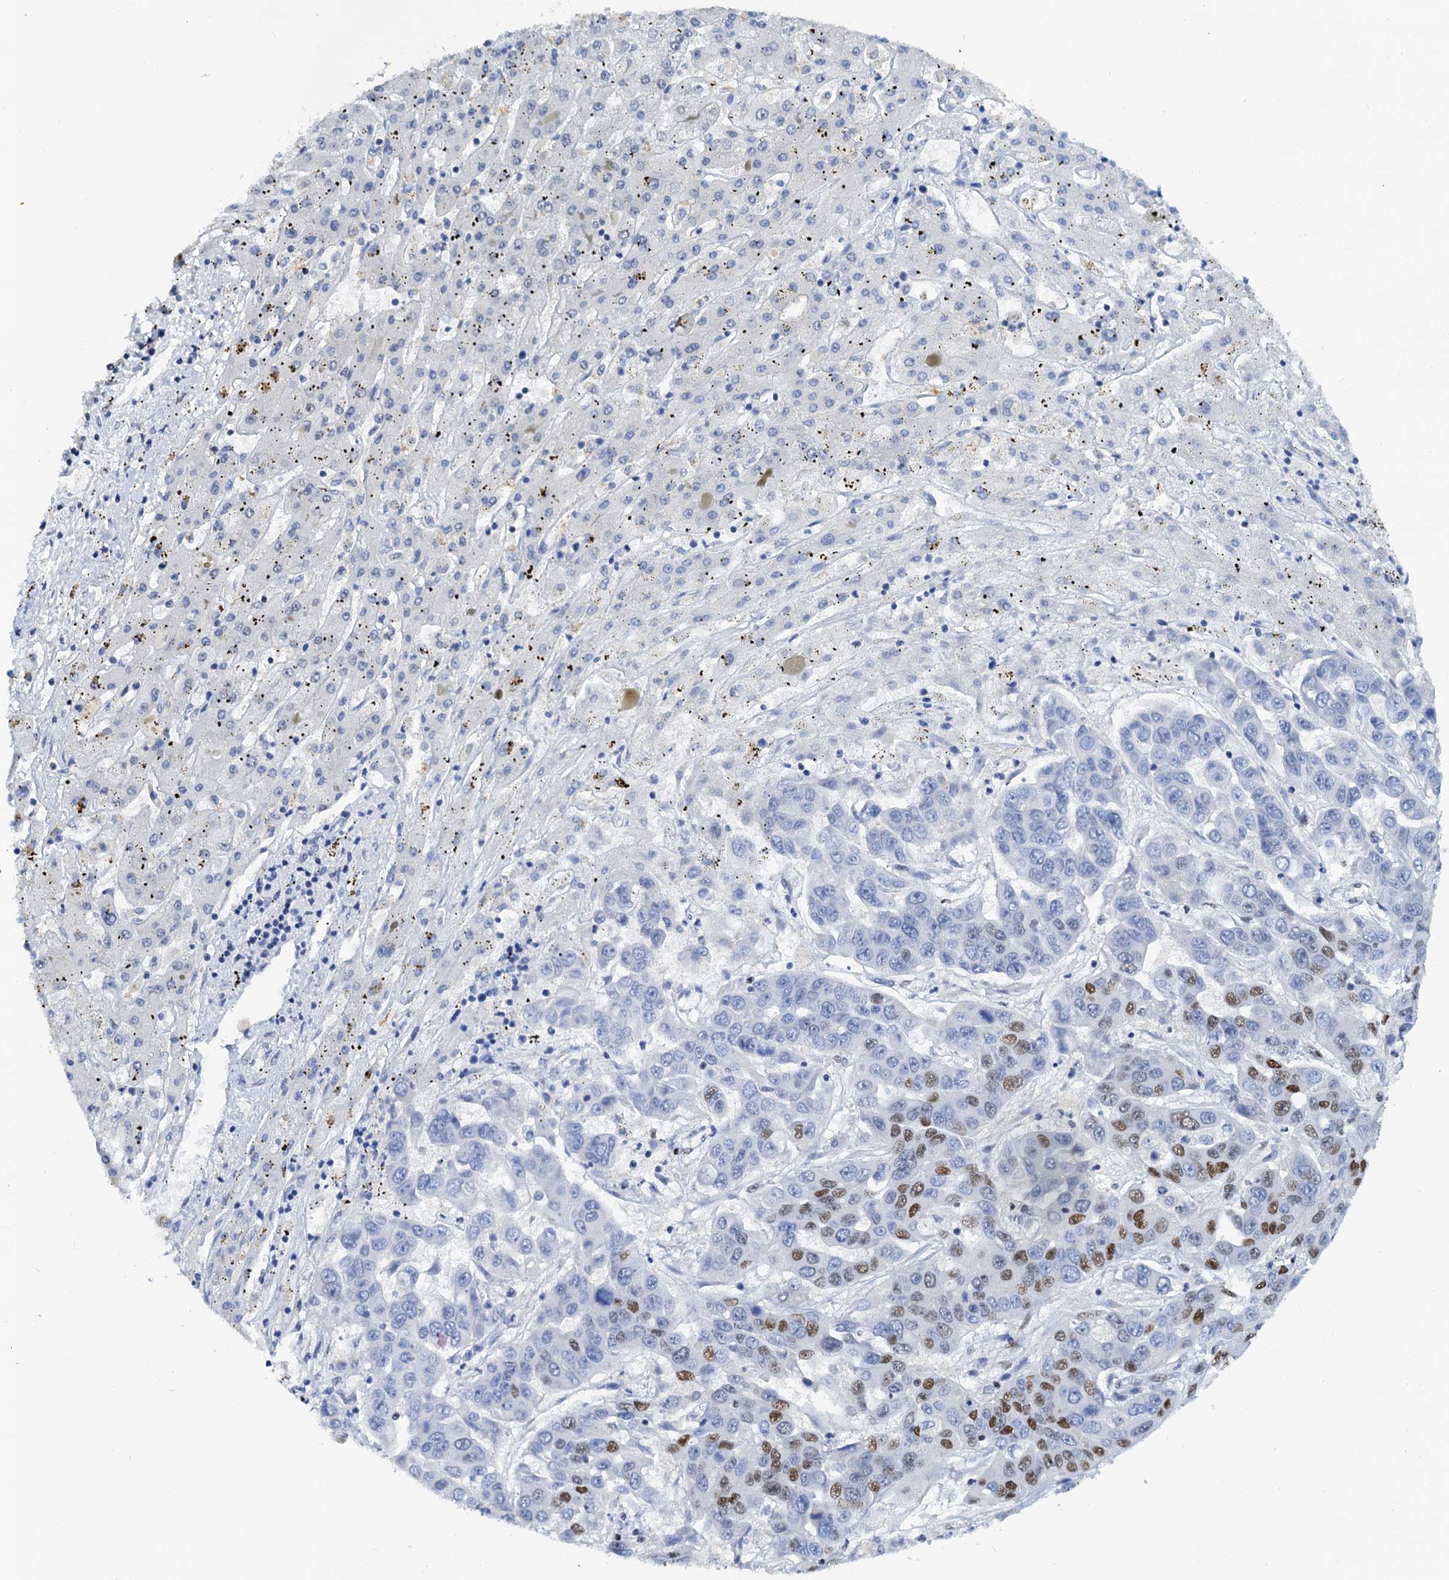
{"staining": {"intensity": "moderate", "quantity": "<25%", "location": "nuclear"}, "tissue": "liver cancer", "cell_type": "Tumor cells", "image_type": "cancer", "snomed": [{"axis": "morphology", "description": "Cholangiocarcinoma"}, {"axis": "topography", "description": "Liver"}], "caption": "Liver cholangiocarcinoma tissue exhibits moderate nuclear staining in approximately <25% of tumor cells (DAB = brown stain, brightfield microscopy at high magnification).", "gene": "SLTM", "patient": {"sex": "female", "age": 52}}